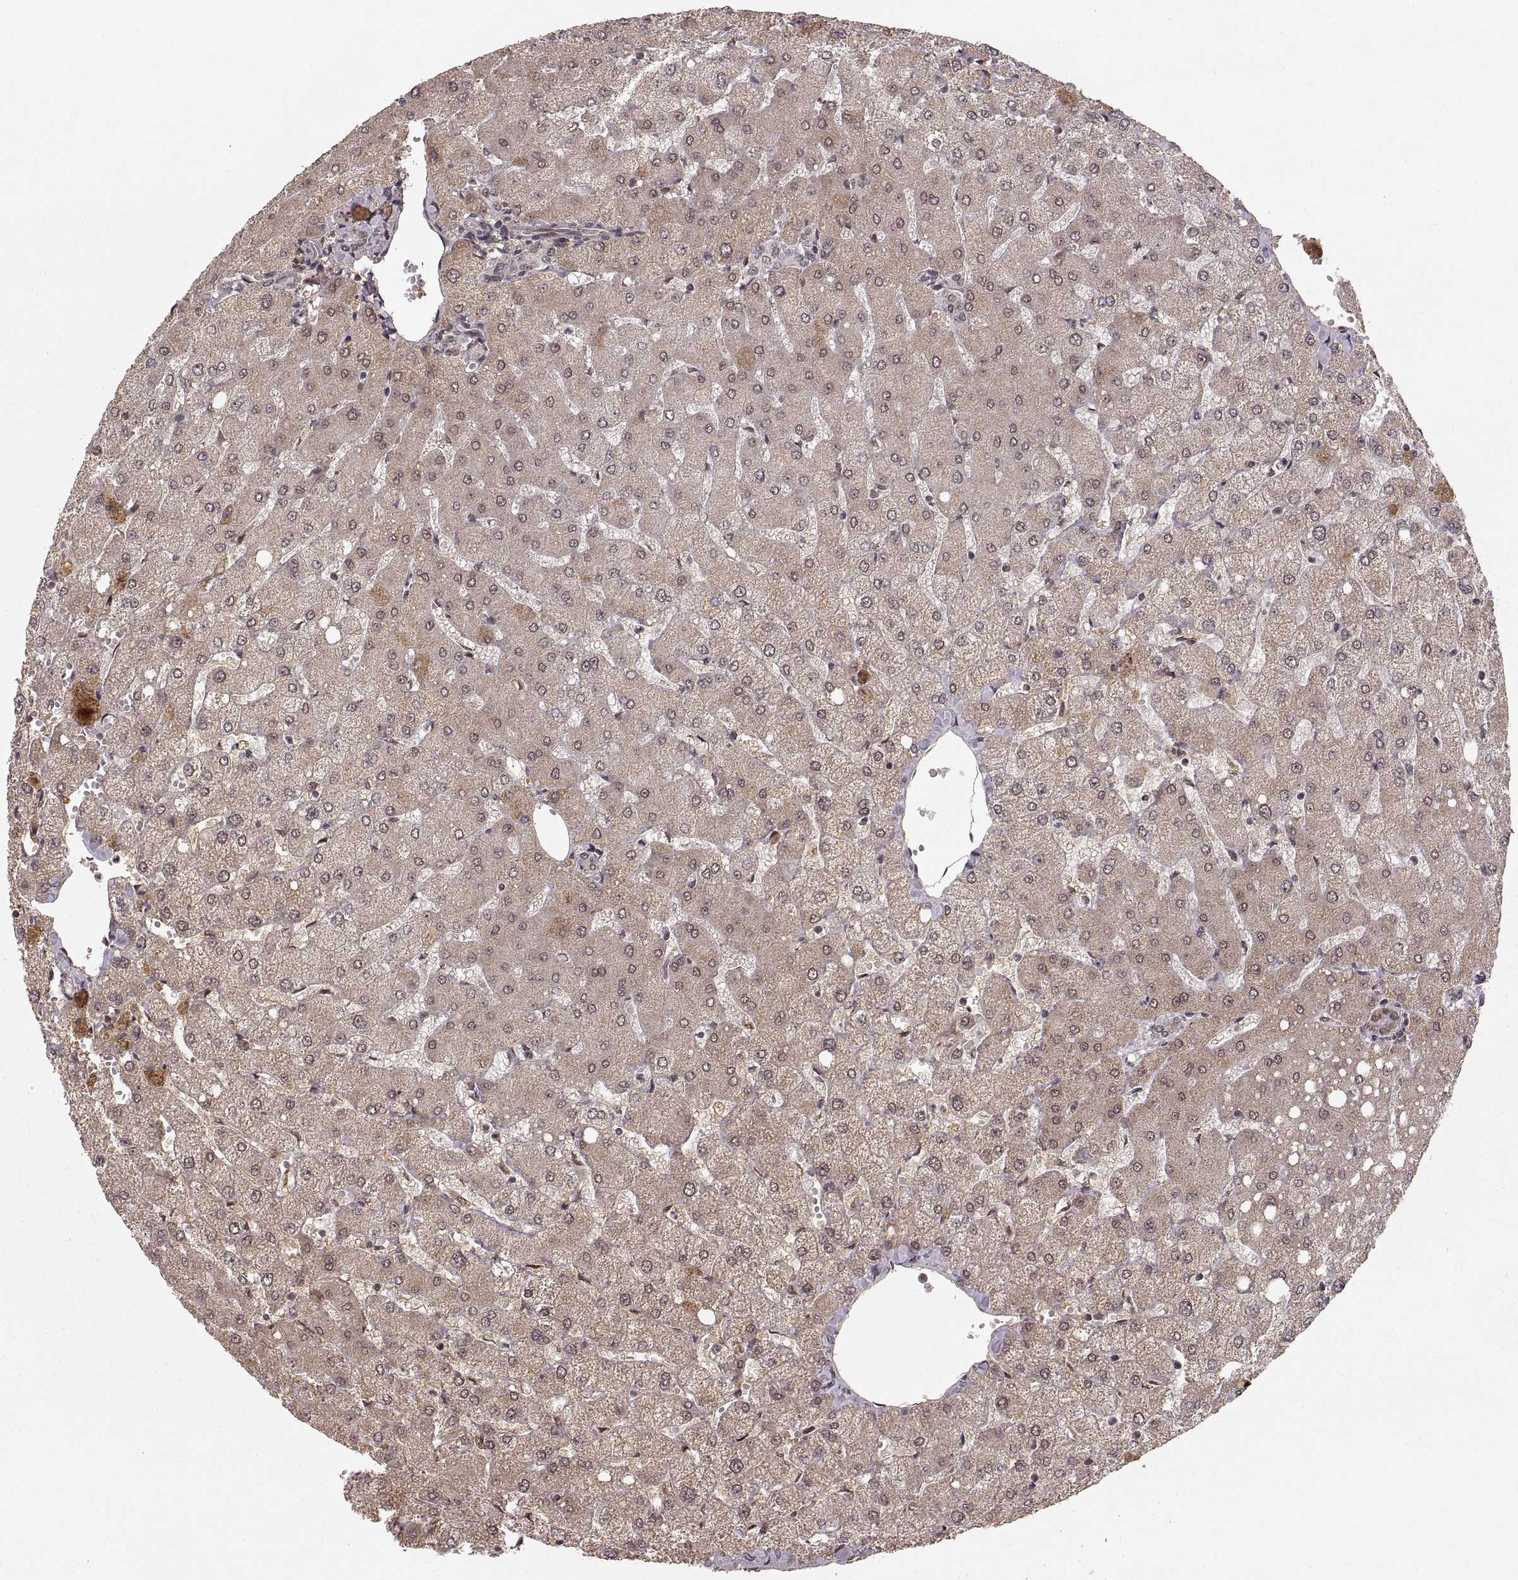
{"staining": {"intensity": "negative", "quantity": "none", "location": "none"}, "tissue": "liver", "cell_type": "Cholangiocytes", "image_type": "normal", "snomed": [{"axis": "morphology", "description": "Normal tissue, NOS"}, {"axis": "topography", "description": "Liver"}], "caption": "High magnification brightfield microscopy of benign liver stained with DAB (3,3'-diaminobenzidine) (brown) and counterstained with hematoxylin (blue): cholangiocytes show no significant positivity. (DAB (3,3'-diaminobenzidine) immunohistochemistry (IHC) visualized using brightfield microscopy, high magnification).", "gene": "RFT1", "patient": {"sex": "female", "age": 54}}